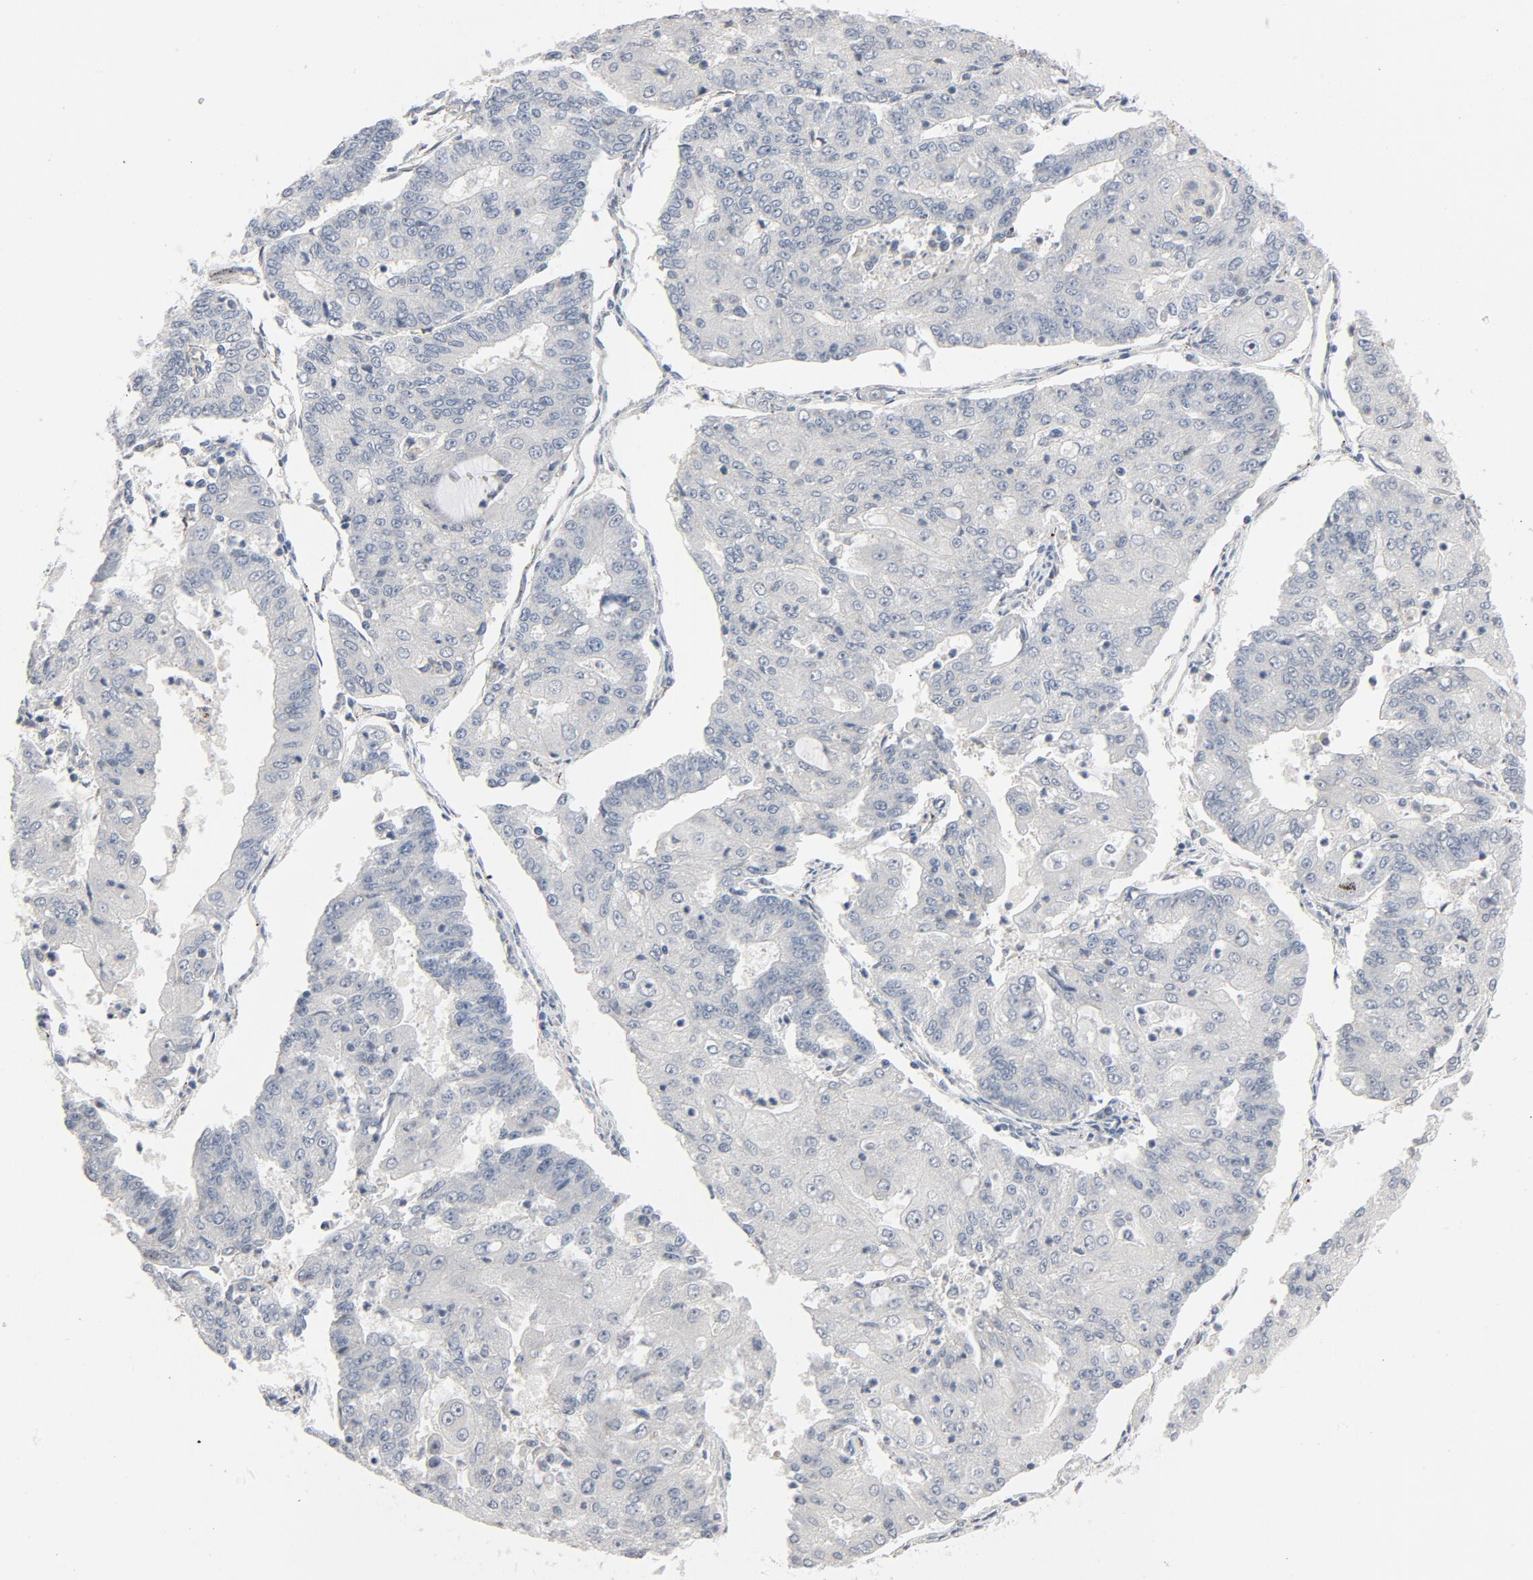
{"staining": {"intensity": "negative", "quantity": "none", "location": "none"}, "tissue": "endometrial cancer", "cell_type": "Tumor cells", "image_type": "cancer", "snomed": [{"axis": "morphology", "description": "Adenocarcinoma, NOS"}, {"axis": "topography", "description": "Endometrium"}], "caption": "This is an immunohistochemistry (IHC) image of endometrial cancer. There is no positivity in tumor cells.", "gene": "AKT2", "patient": {"sex": "female", "age": 69}}